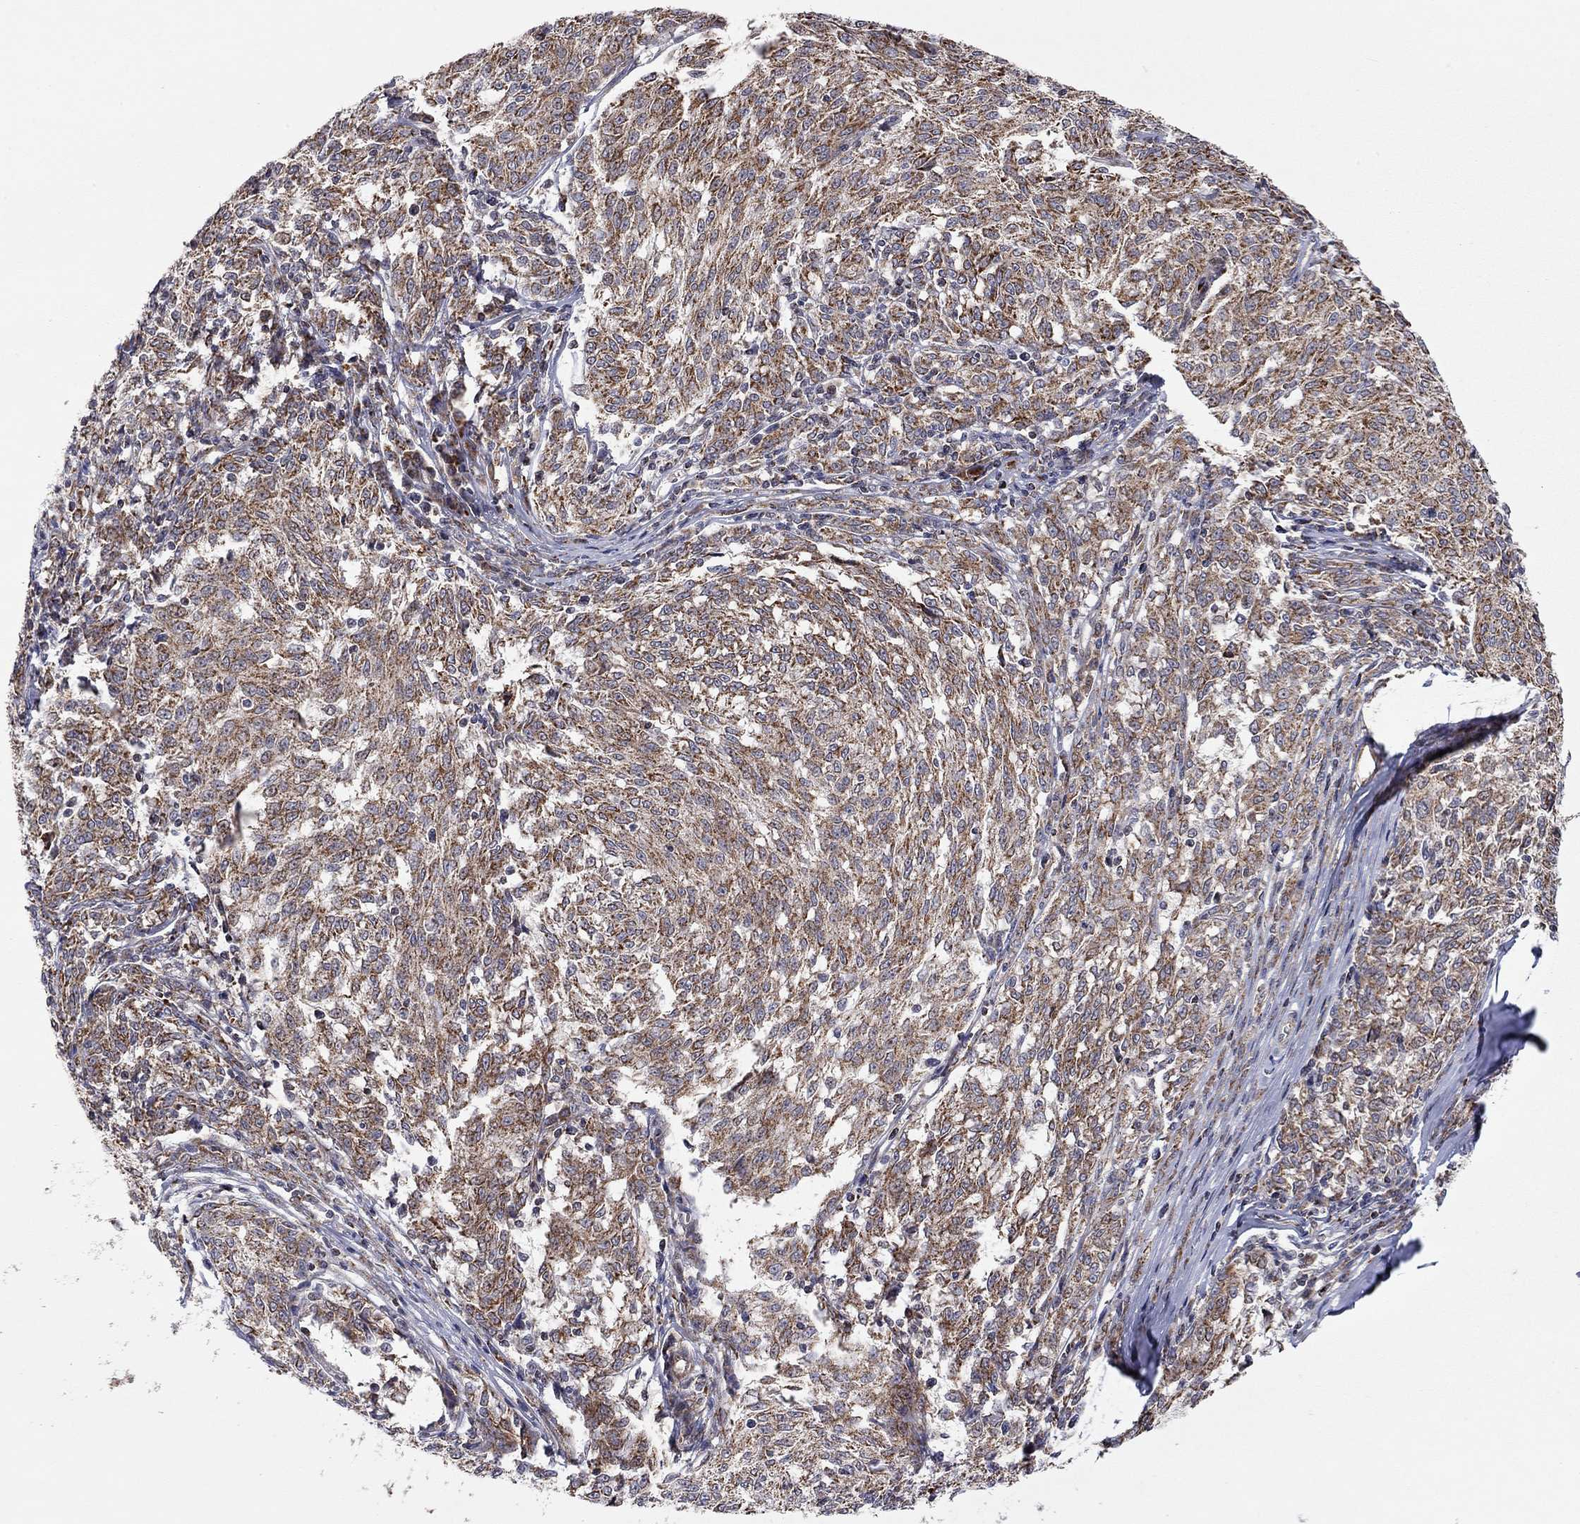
{"staining": {"intensity": "moderate", "quantity": "25%-75%", "location": "cytoplasmic/membranous"}, "tissue": "melanoma", "cell_type": "Tumor cells", "image_type": "cancer", "snomed": [{"axis": "morphology", "description": "Malignant melanoma, NOS"}, {"axis": "topography", "description": "Skin"}], "caption": "A brown stain highlights moderate cytoplasmic/membranous staining of a protein in human malignant melanoma tumor cells. The staining was performed using DAB to visualize the protein expression in brown, while the nuclei were stained in blue with hematoxylin (Magnification: 20x).", "gene": "IDS", "patient": {"sex": "female", "age": 72}}